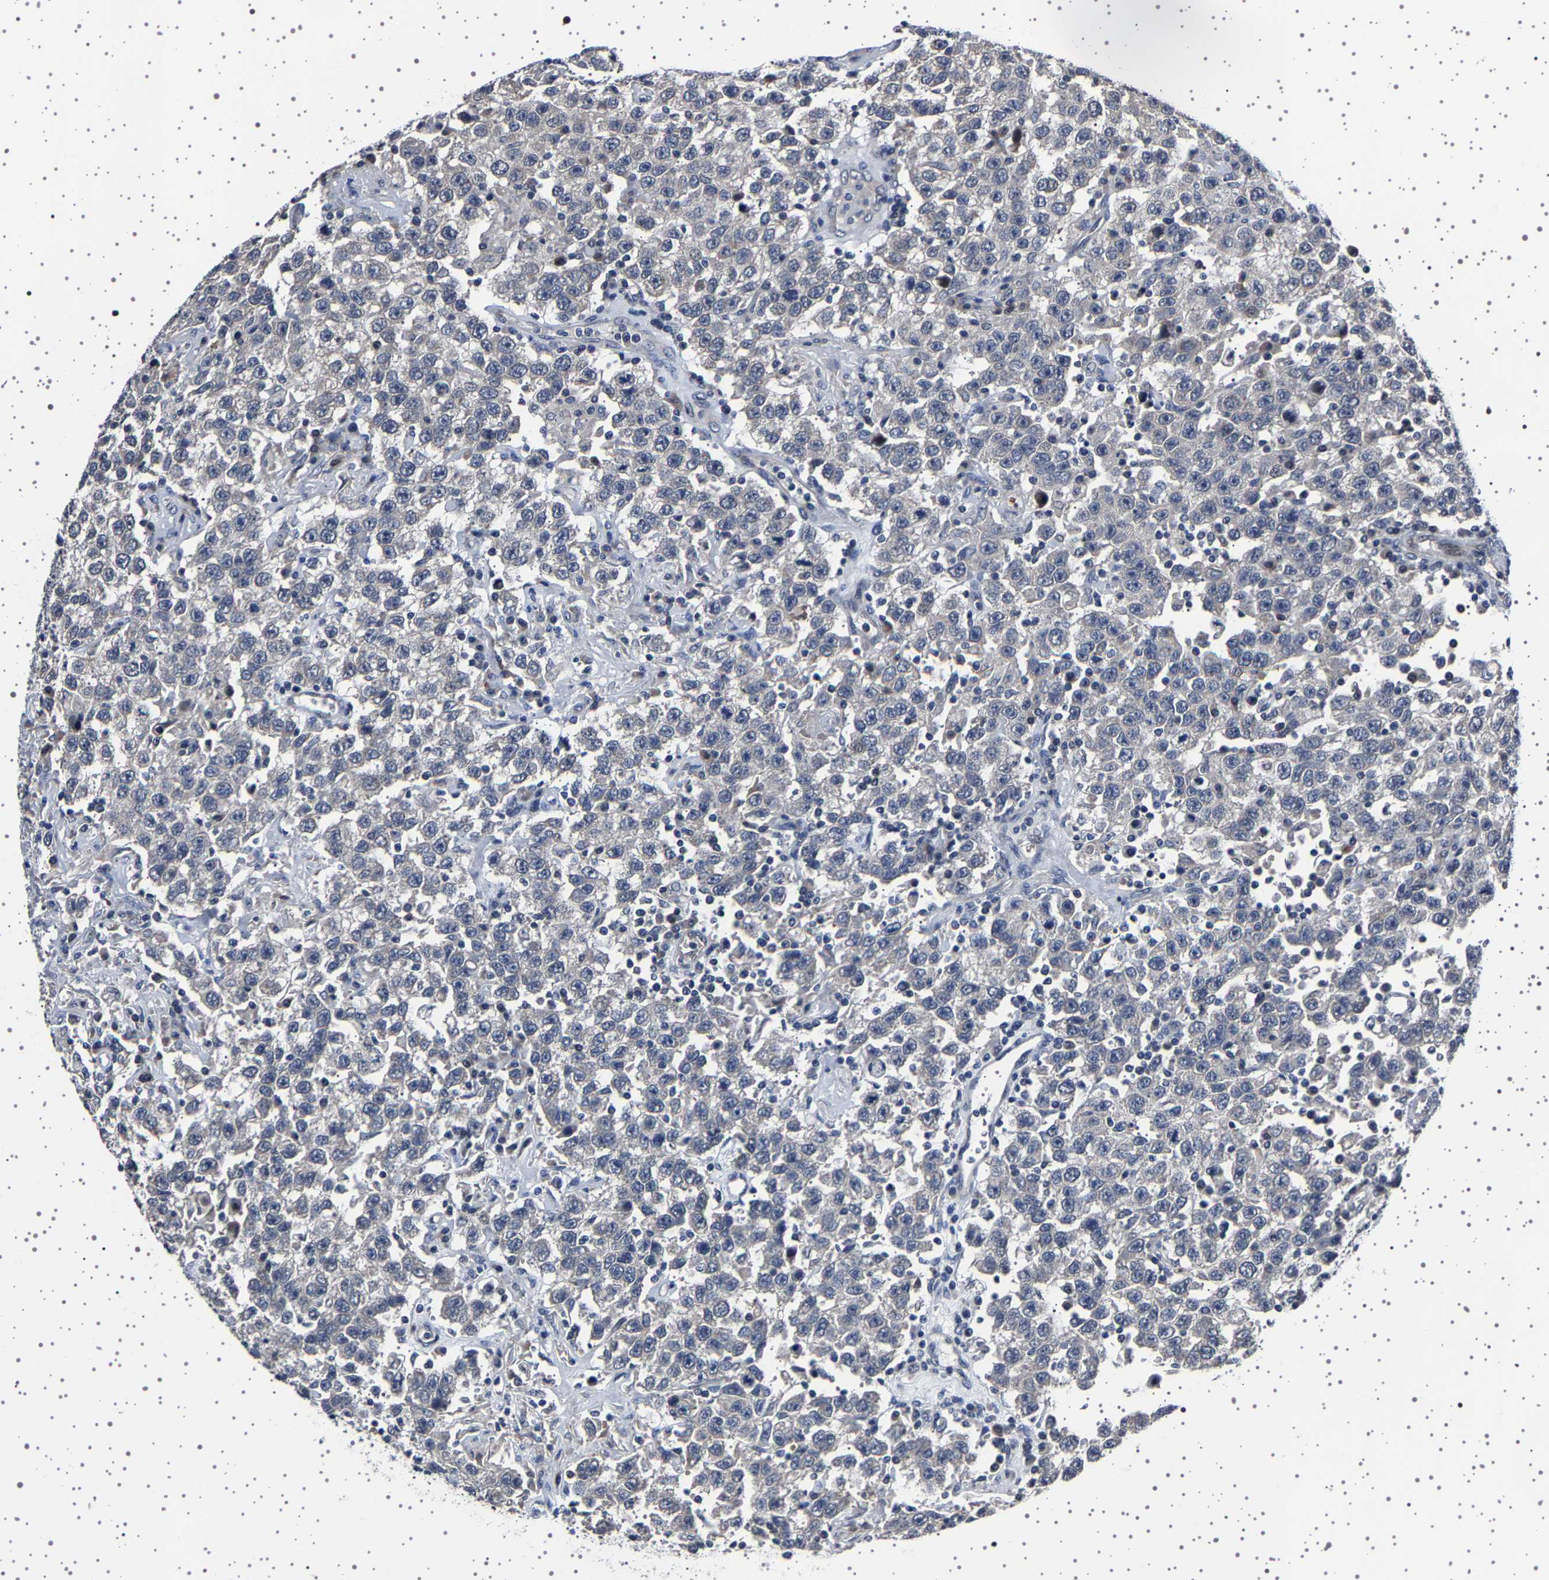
{"staining": {"intensity": "negative", "quantity": "none", "location": "none"}, "tissue": "testis cancer", "cell_type": "Tumor cells", "image_type": "cancer", "snomed": [{"axis": "morphology", "description": "Seminoma, NOS"}, {"axis": "topography", "description": "Testis"}], "caption": "There is no significant staining in tumor cells of testis cancer (seminoma). Nuclei are stained in blue.", "gene": "IL10RB", "patient": {"sex": "male", "age": 41}}